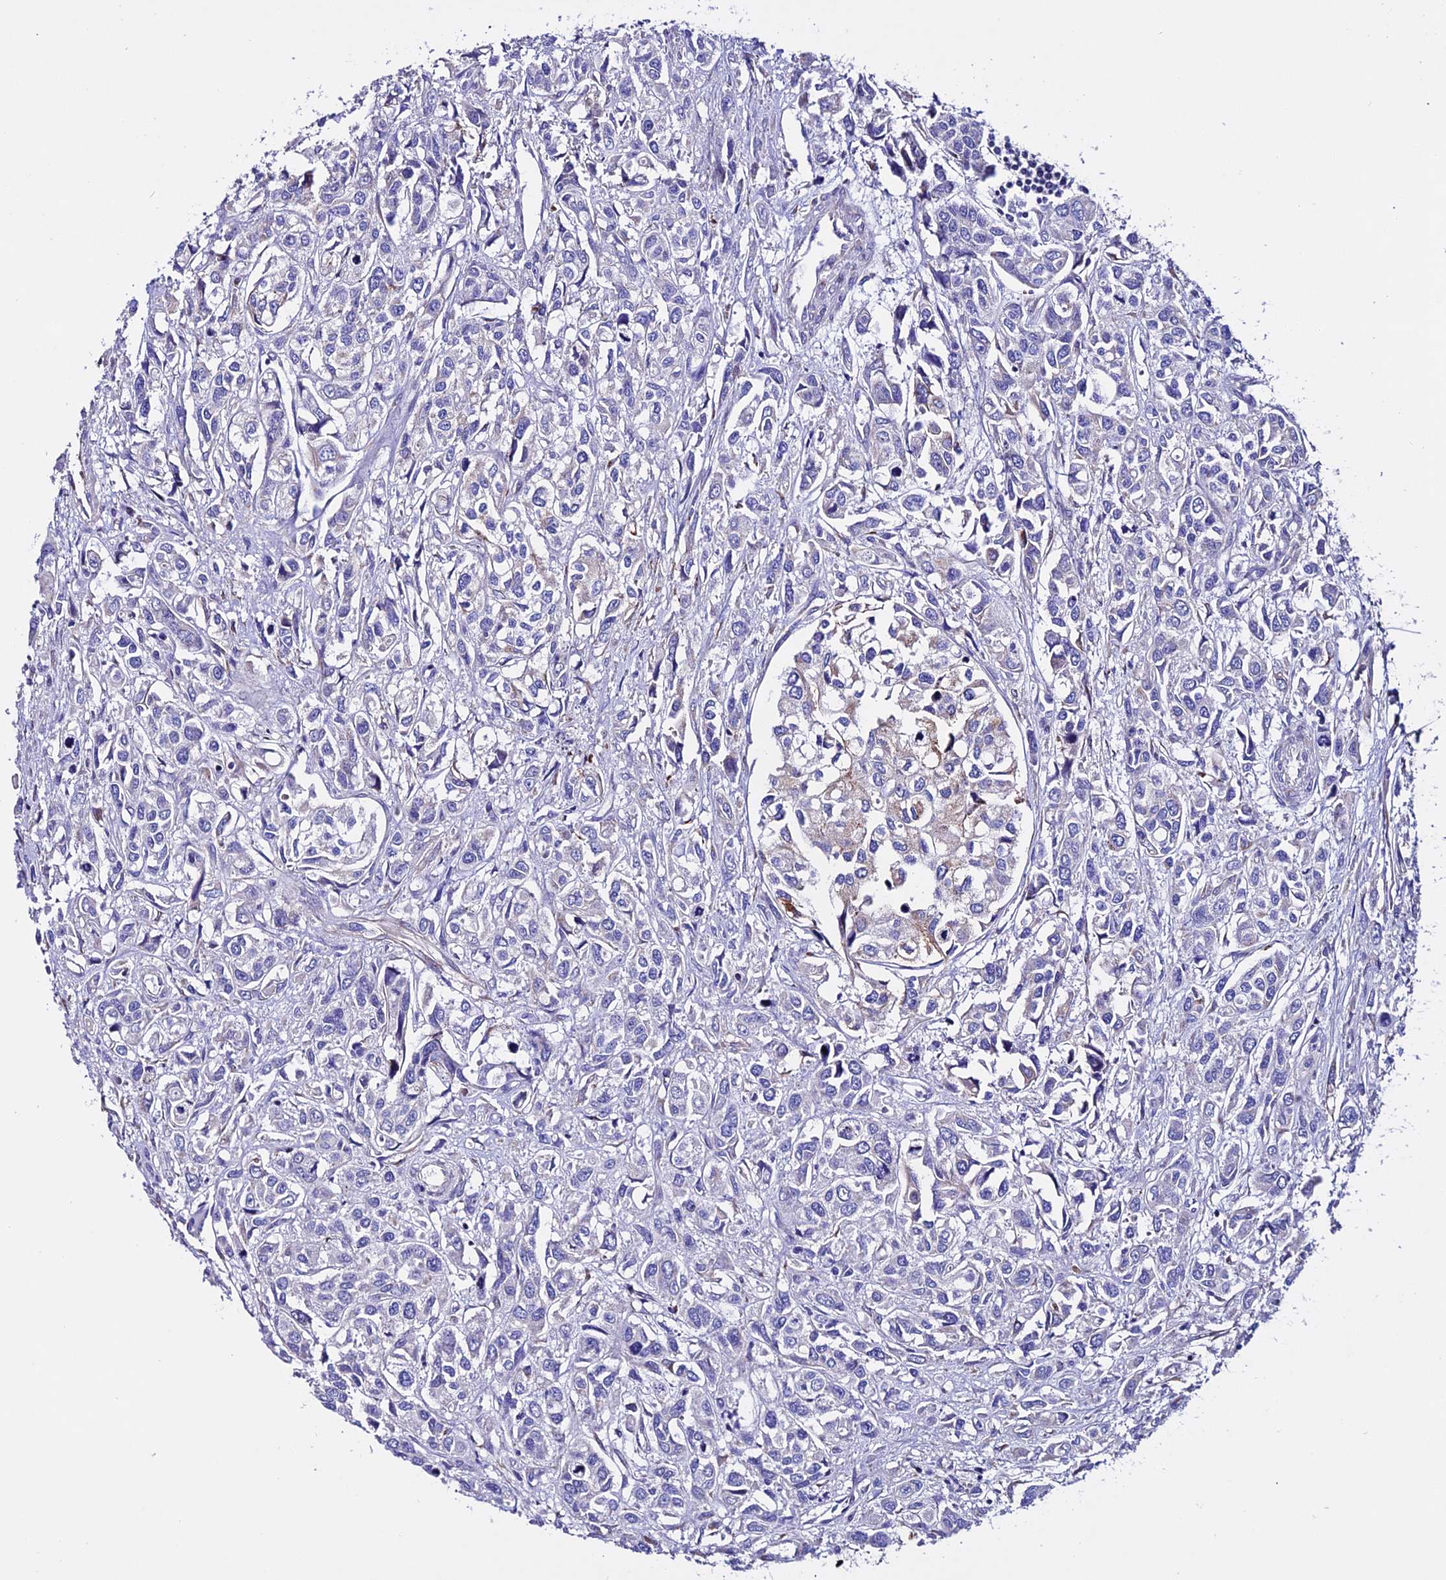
{"staining": {"intensity": "weak", "quantity": "<25%", "location": "cytoplasmic/membranous"}, "tissue": "urothelial cancer", "cell_type": "Tumor cells", "image_type": "cancer", "snomed": [{"axis": "morphology", "description": "Urothelial carcinoma, High grade"}, {"axis": "topography", "description": "Urinary bladder"}], "caption": "This is an IHC image of urothelial carcinoma (high-grade). There is no staining in tumor cells.", "gene": "OR51Q1", "patient": {"sex": "male", "age": 67}}